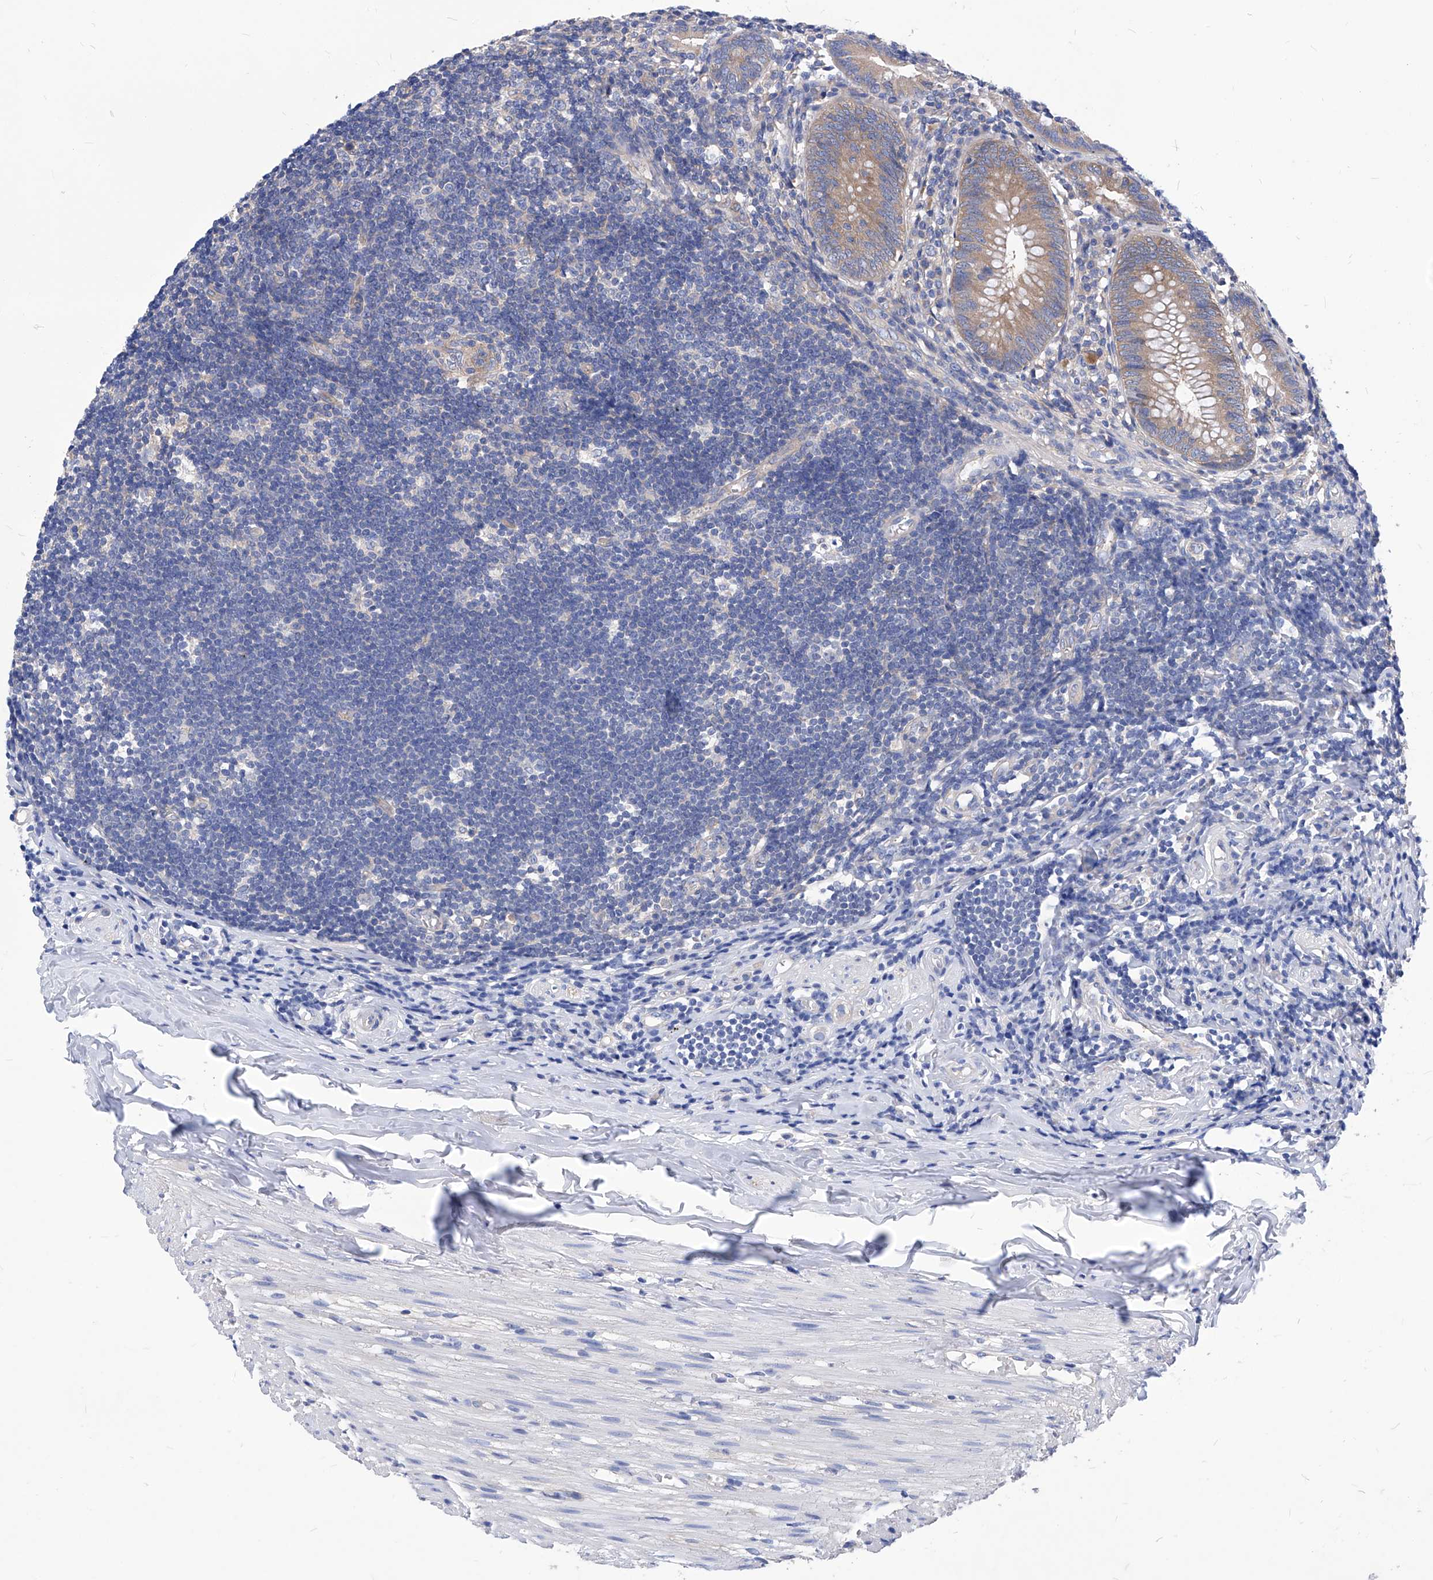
{"staining": {"intensity": "moderate", "quantity": ">75%", "location": "cytoplasmic/membranous"}, "tissue": "appendix", "cell_type": "Glandular cells", "image_type": "normal", "snomed": [{"axis": "morphology", "description": "Normal tissue, NOS"}, {"axis": "topography", "description": "Appendix"}], "caption": "High-magnification brightfield microscopy of unremarkable appendix stained with DAB (brown) and counterstained with hematoxylin (blue). glandular cells exhibit moderate cytoplasmic/membranous staining is identified in approximately>75% of cells.", "gene": "XPNPEP1", "patient": {"sex": "female", "age": 54}}